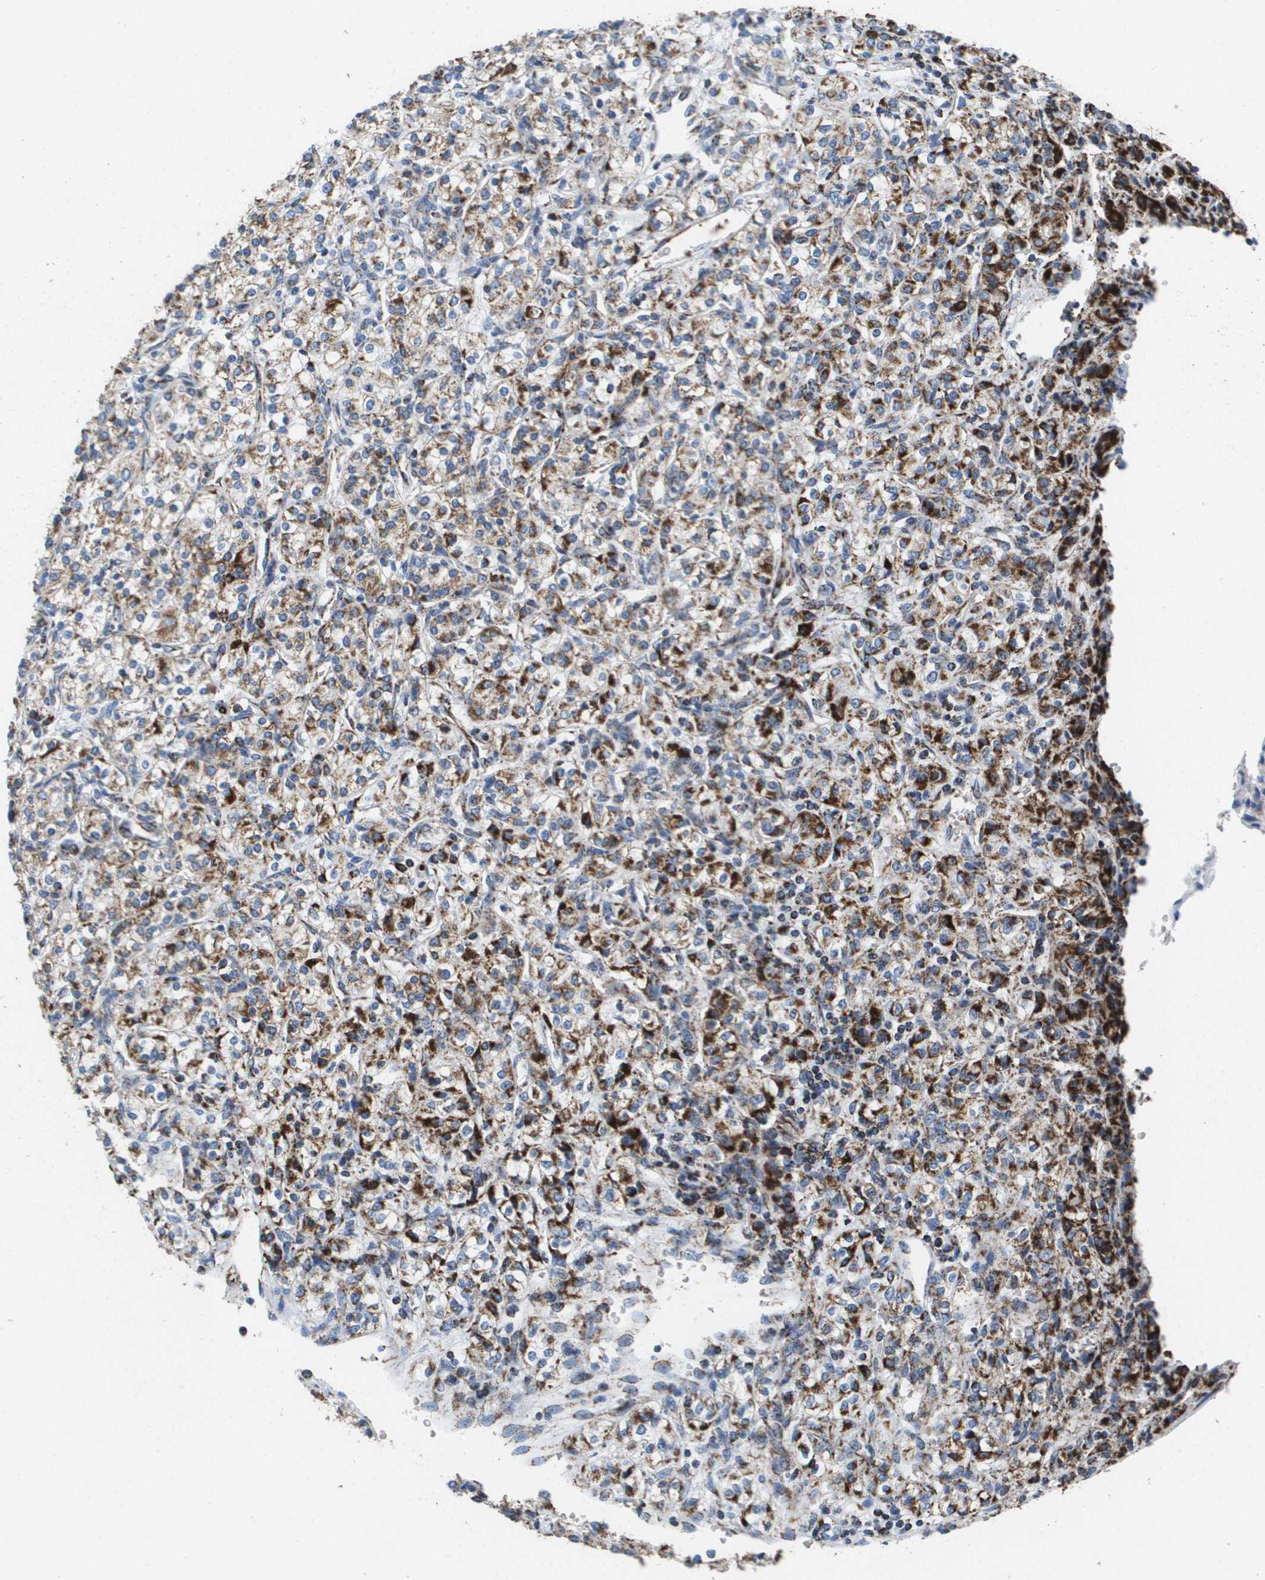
{"staining": {"intensity": "strong", "quantity": ">75%", "location": "cytoplasmic/membranous"}, "tissue": "renal cancer", "cell_type": "Tumor cells", "image_type": "cancer", "snomed": [{"axis": "morphology", "description": "Adenocarcinoma, NOS"}, {"axis": "topography", "description": "Kidney"}], "caption": "A micrograph of adenocarcinoma (renal) stained for a protein shows strong cytoplasmic/membranous brown staining in tumor cells.", "gene": "ATP5F1B", "patient": {"sex": "male", "age": 77}}